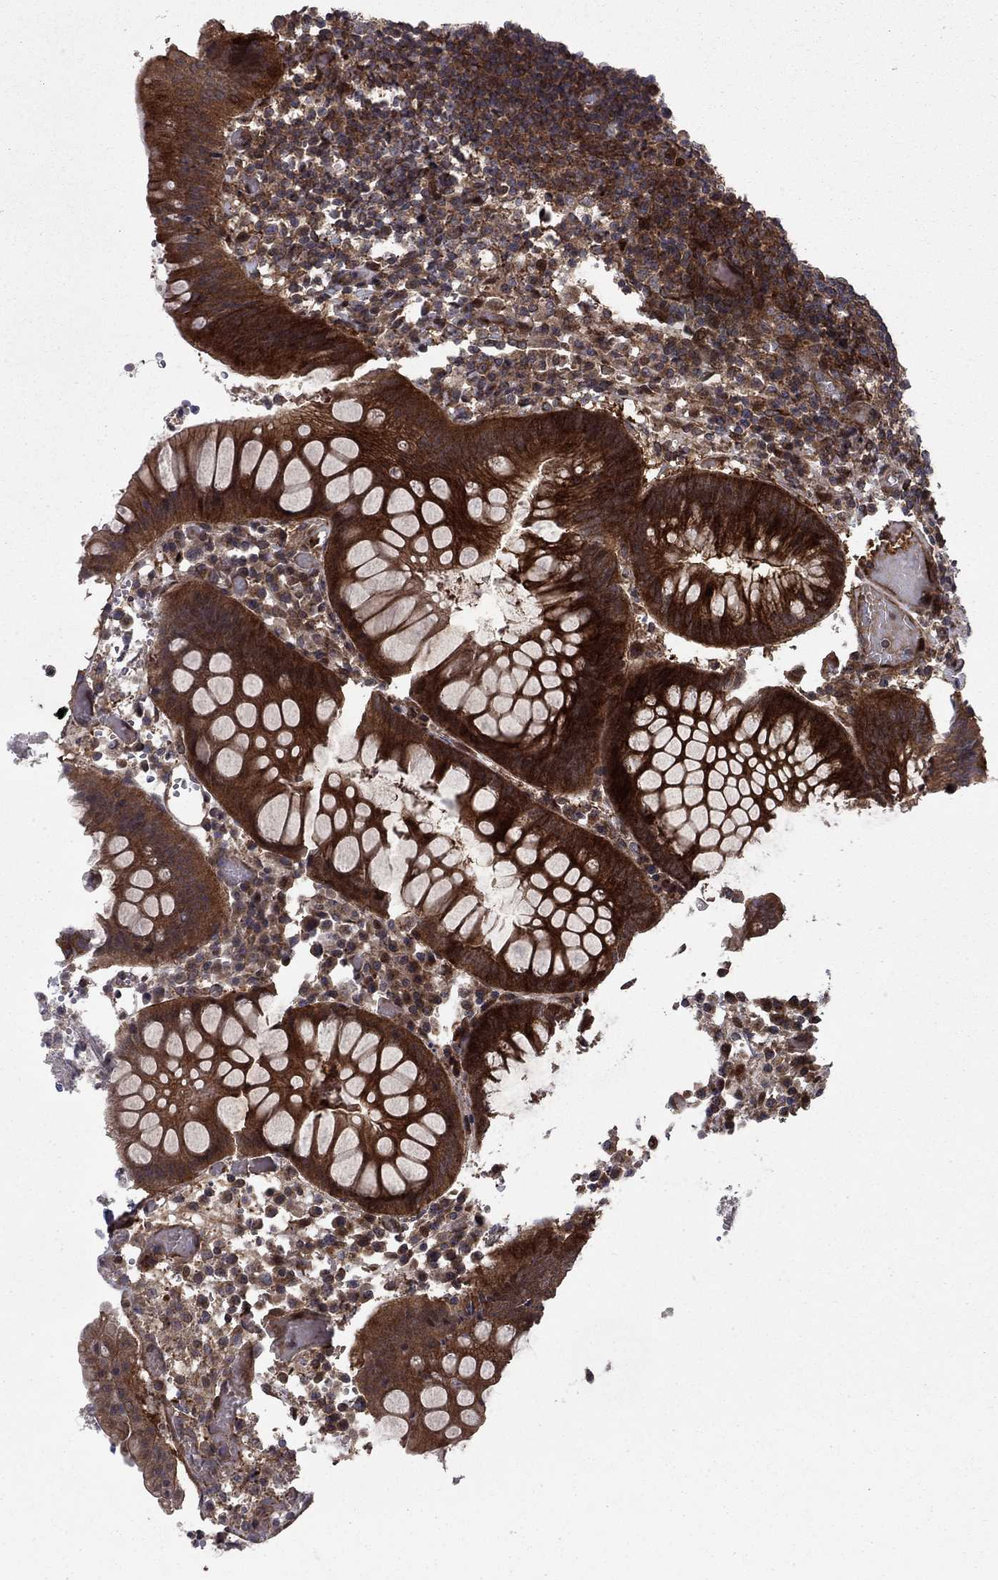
{"staining": {"intensity": "strong", "quantity": "25%-75%", "location": "cytoplasmic/membranous"}, "tissue": "appendix", "cell_type": "Glandular cells", "image_type": "normal", "snomed": [{"axis": "morphology", "description": "Normal tissue, NOS"}, {"axis": "morphology", "description": "Inflammation, NOS"}, {"axis": "topography", "description": "Appendix"}], "caption": "Unremarkable appendix demonstrates strong cytoplasmic/membranous positivity in about 25%-75% of glandular cells, visualized by immunohistochemistry.", "gene": "HDAC4", "patient": {"sex": "male", "age": 16}}